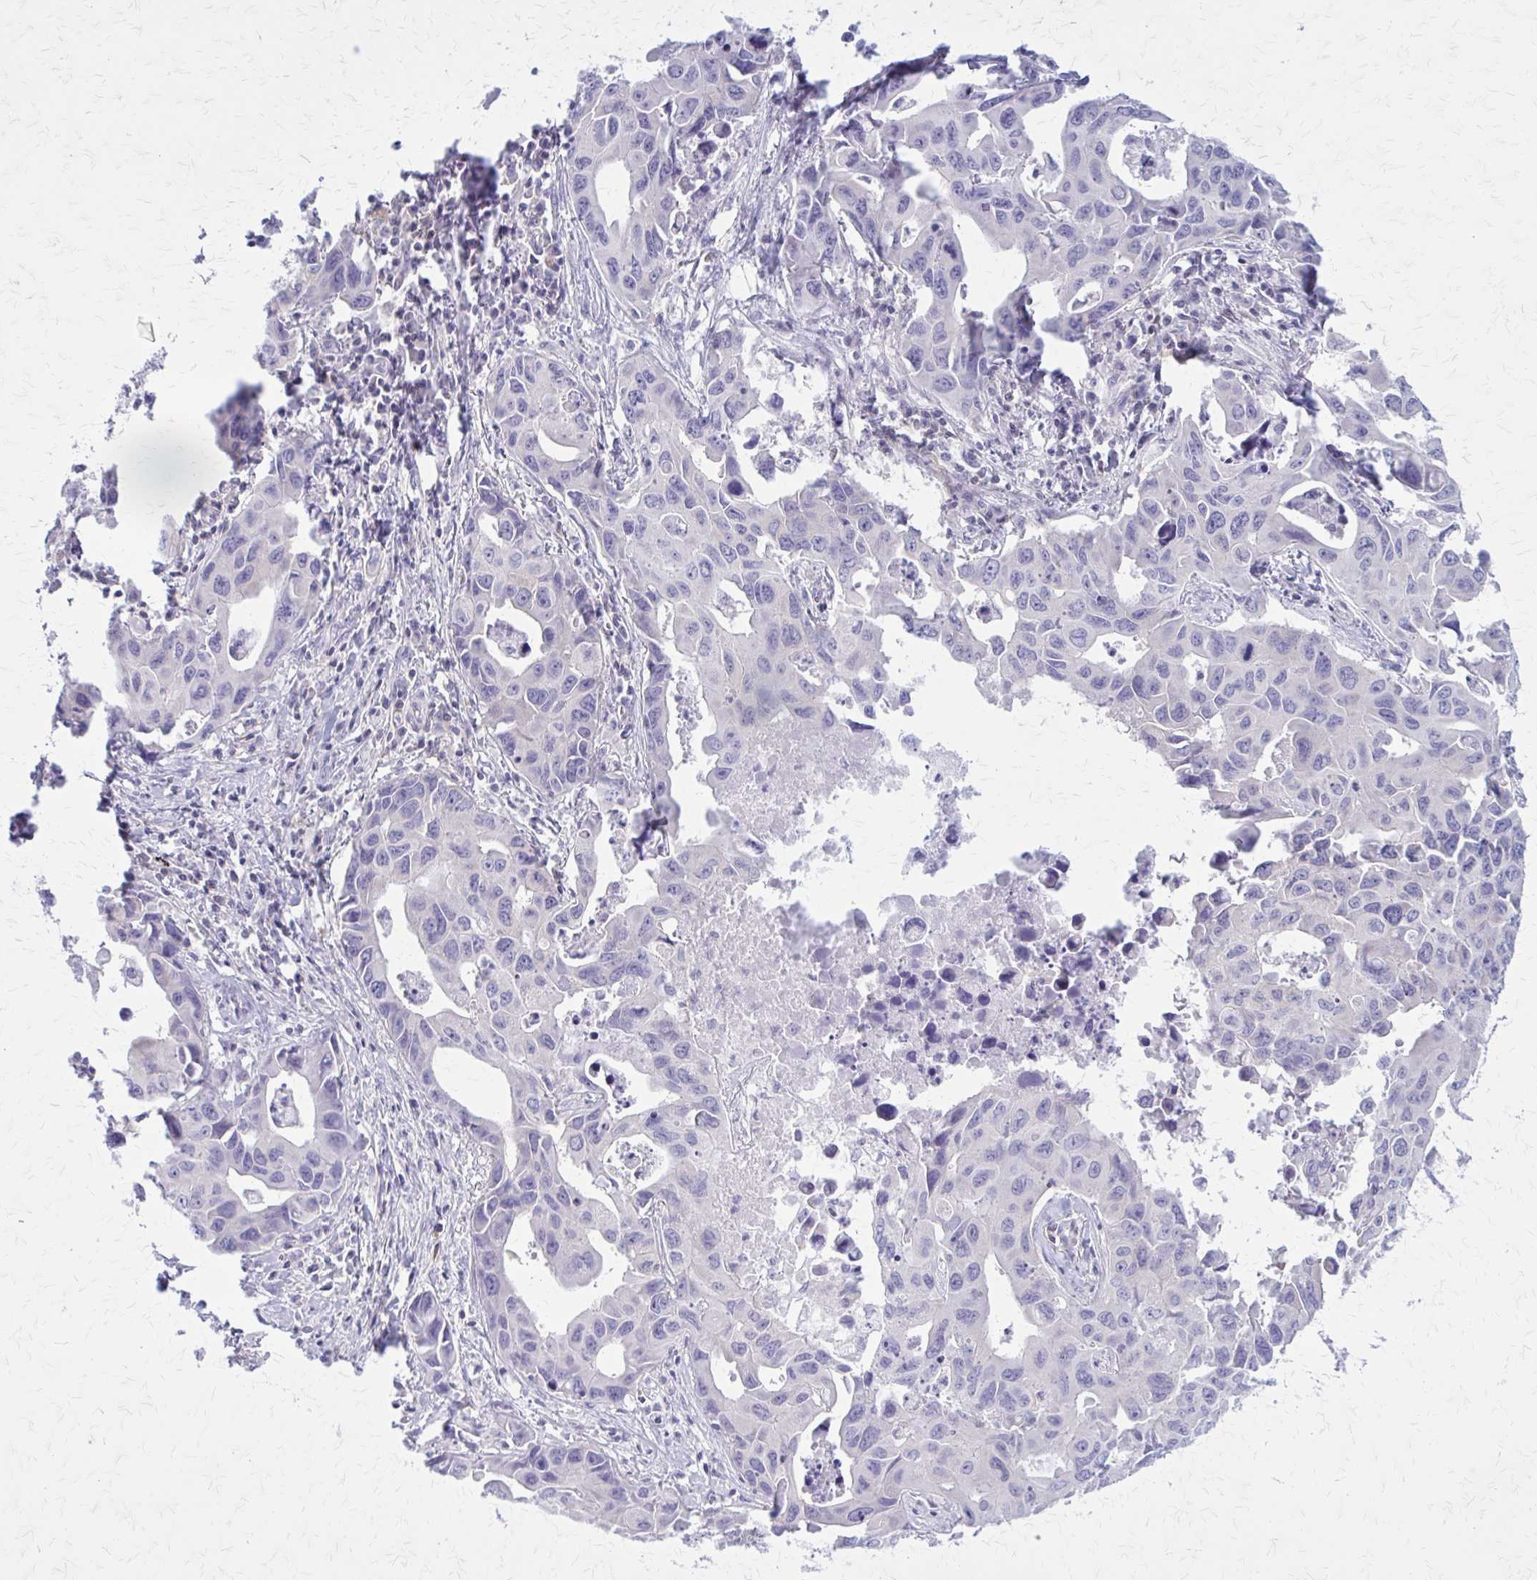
{"staining": {"intensity": "negative", "quantity": "none", "location": "none"}, "tissue": "lung cancer", "cell_type": "Tumor cells", "image_type": "cancer", "snomed": [{"axis": "morphology", "description": "Adenocarcinoma, NOS"}, {"axis": "topography", "description": "Lung"}], "caption": "High magnification brightfield microscopy of adenocarcinoma (lung) stained with DAB (3,3'-diaminobenzidine) (brown) and counterstained with hematoxylin (blue): tumor cells show no significant expression.", "gene": "PITPNM1", "patient": {"sex": "male", "age": 64}}